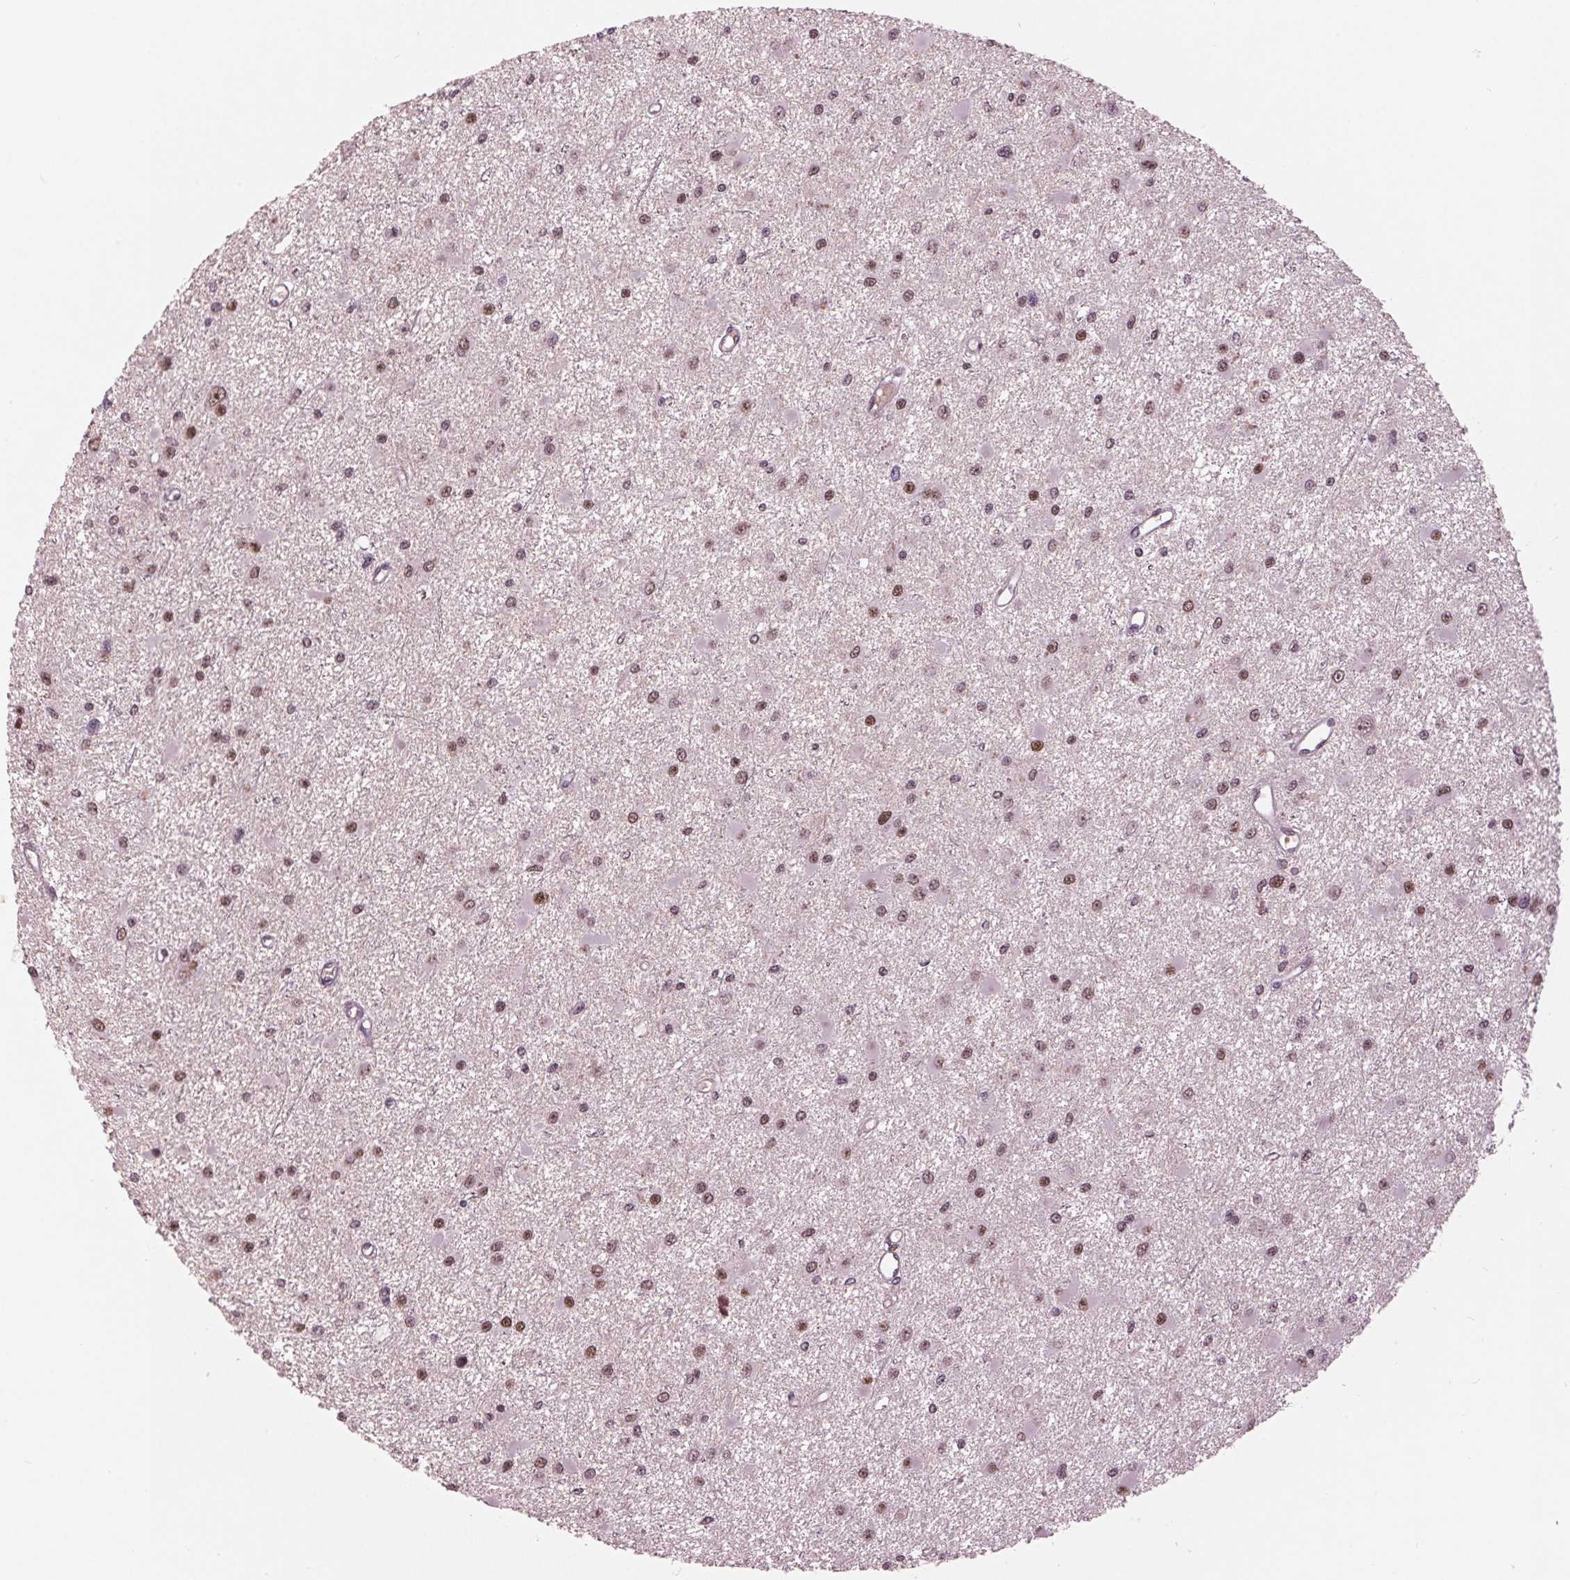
{"staining": {"intensity": "moderate", "quantity": "25%-75%", "location": "nuclear"}, "tissue": "glioma", "cell_type": "Tumor cells", "image_type": "cancer", "snomed": [{"axis": "morphology", "description": "Glioma, malignant, High grade"}, {"axis": "topography", "description": "Brain"}], "caption": "This is a photomicrograph of immunohistochemistry staining of glioma, which shows moderate positivity in the nuclear of tumor cells.", "gene": "DNMT3L", "patient": {"sex": "male", "age": 54}}